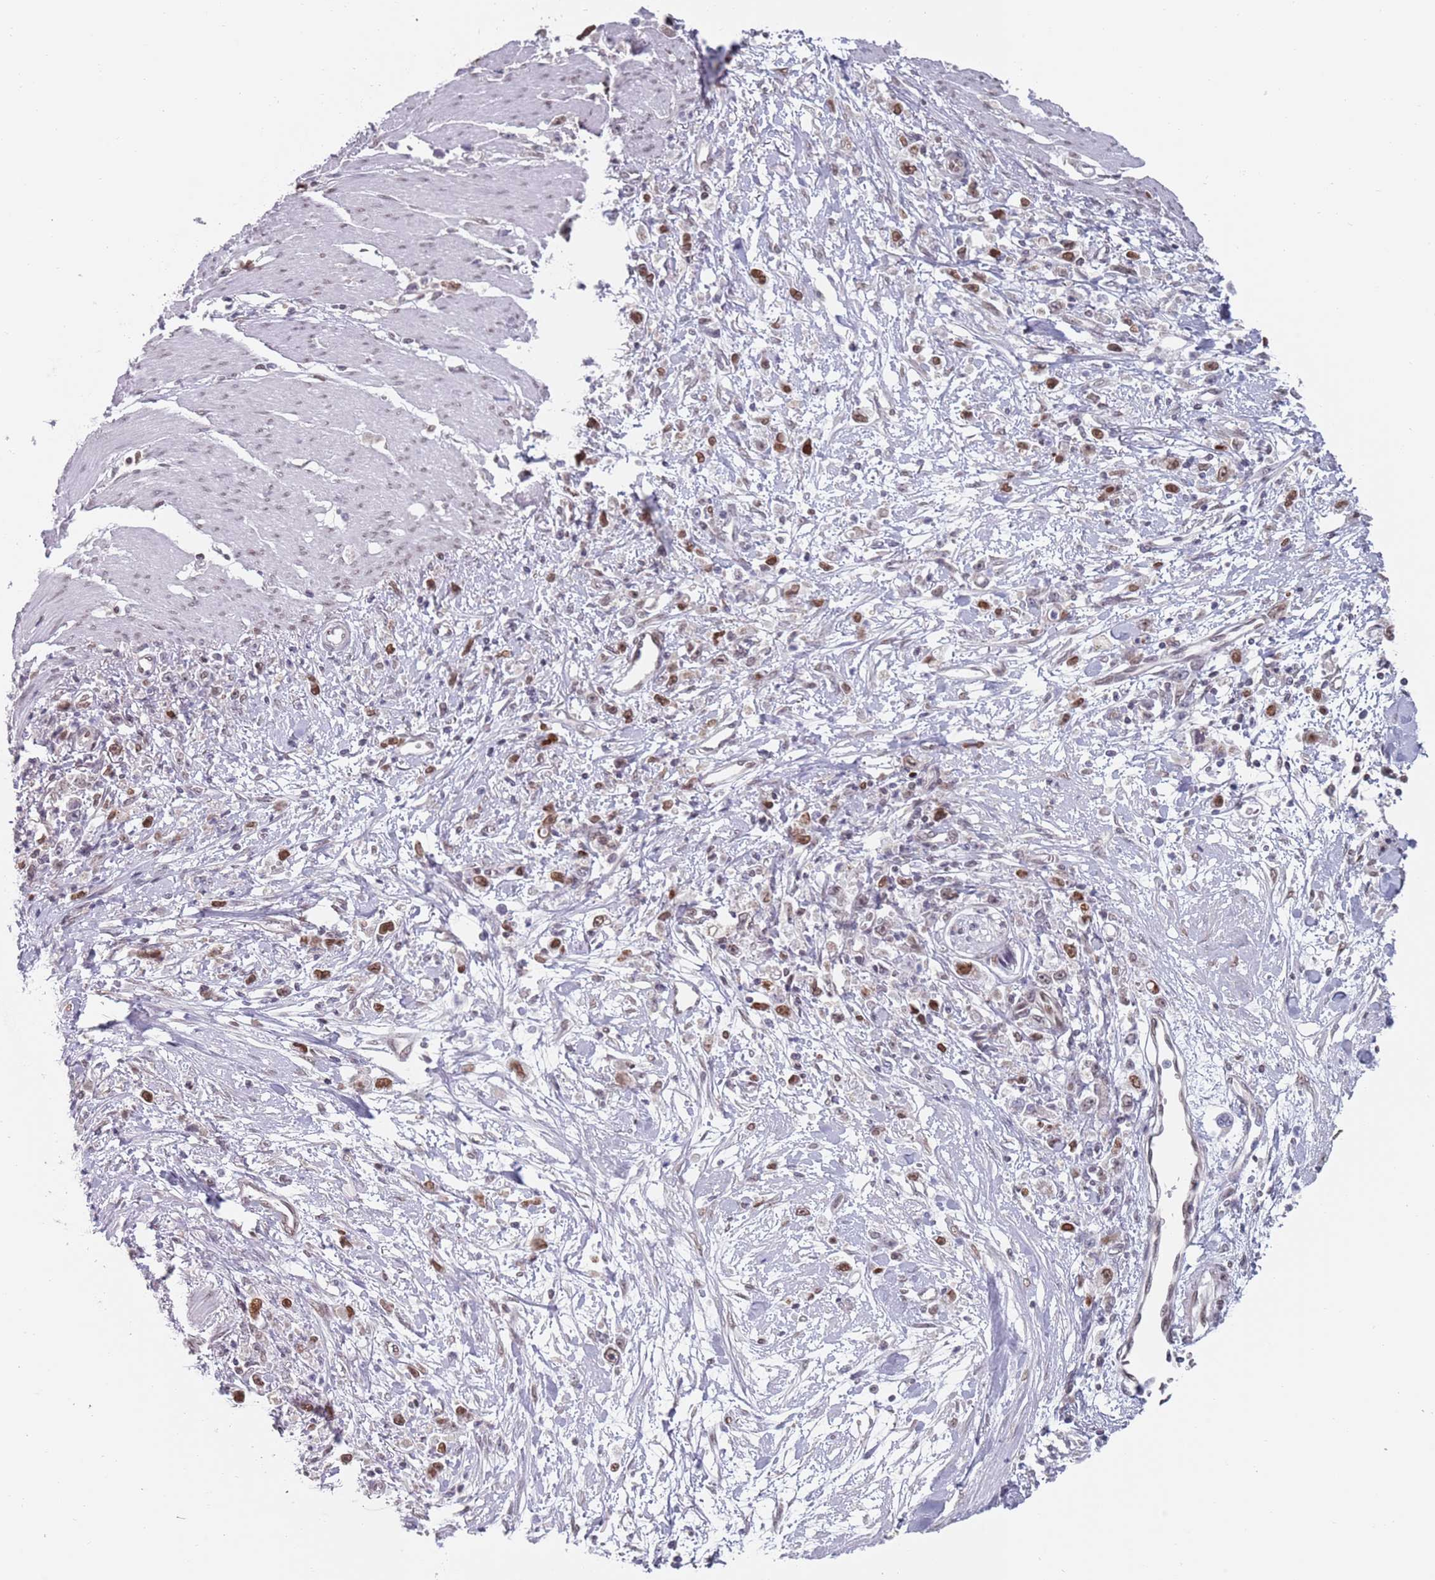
{"staining": {"intensity": "weak", "quantity": ">75%", "location": "nuclear"}, "tissue": "stomach cancer", "cell_type": "Tumor cells", "image_type": "cancer", "snomed": [{"axis": "morphology", "description": "Adenocarcinoma, NOS"}, {"axis": "topography", "description": "Stomach"}], "caption": "Stomach cancer stained for a protein exhibits weak nuclear positivity in tumor cells.", "gene": "MFSD12", "patient": {"sex": "female", "age": 59}}